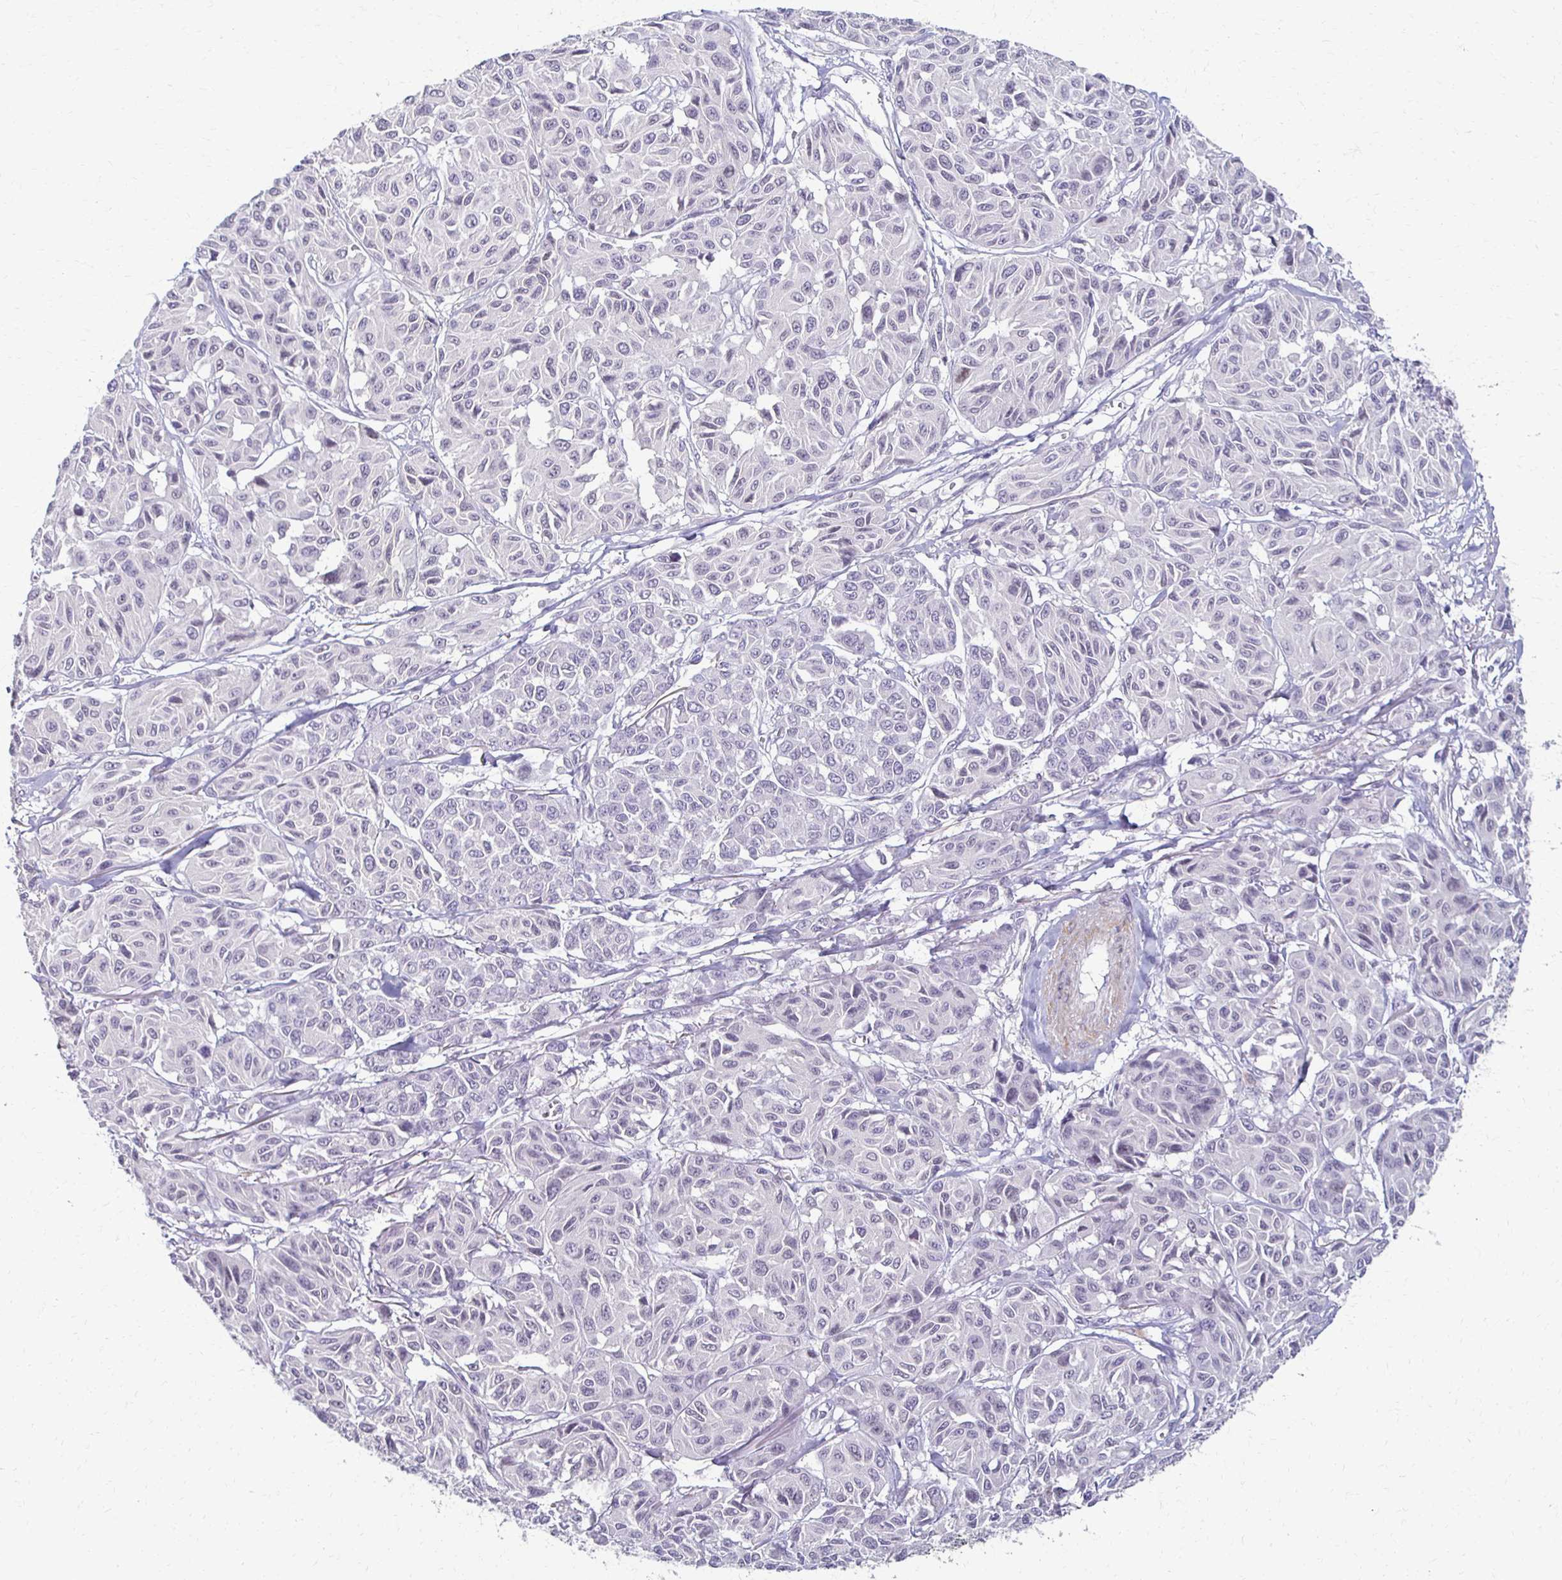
{"staining": {"intensity": "negative", "quantity": "none", "location": "none"}, "tissue": "melanoma", "cell_type": "Tumor cells", "image_type": "cancer", "snomed": [{"axis": "morphology", "description": "Malignant melanoma, NOS"}, {"axis": "topography", "description": "Skin"}], "caption": "This is an immunohistochemistry image of melanoma. There is no staining in tumor cells.", "gene": "FOXO4", "patient": {"sex": "female", "age": 66}}